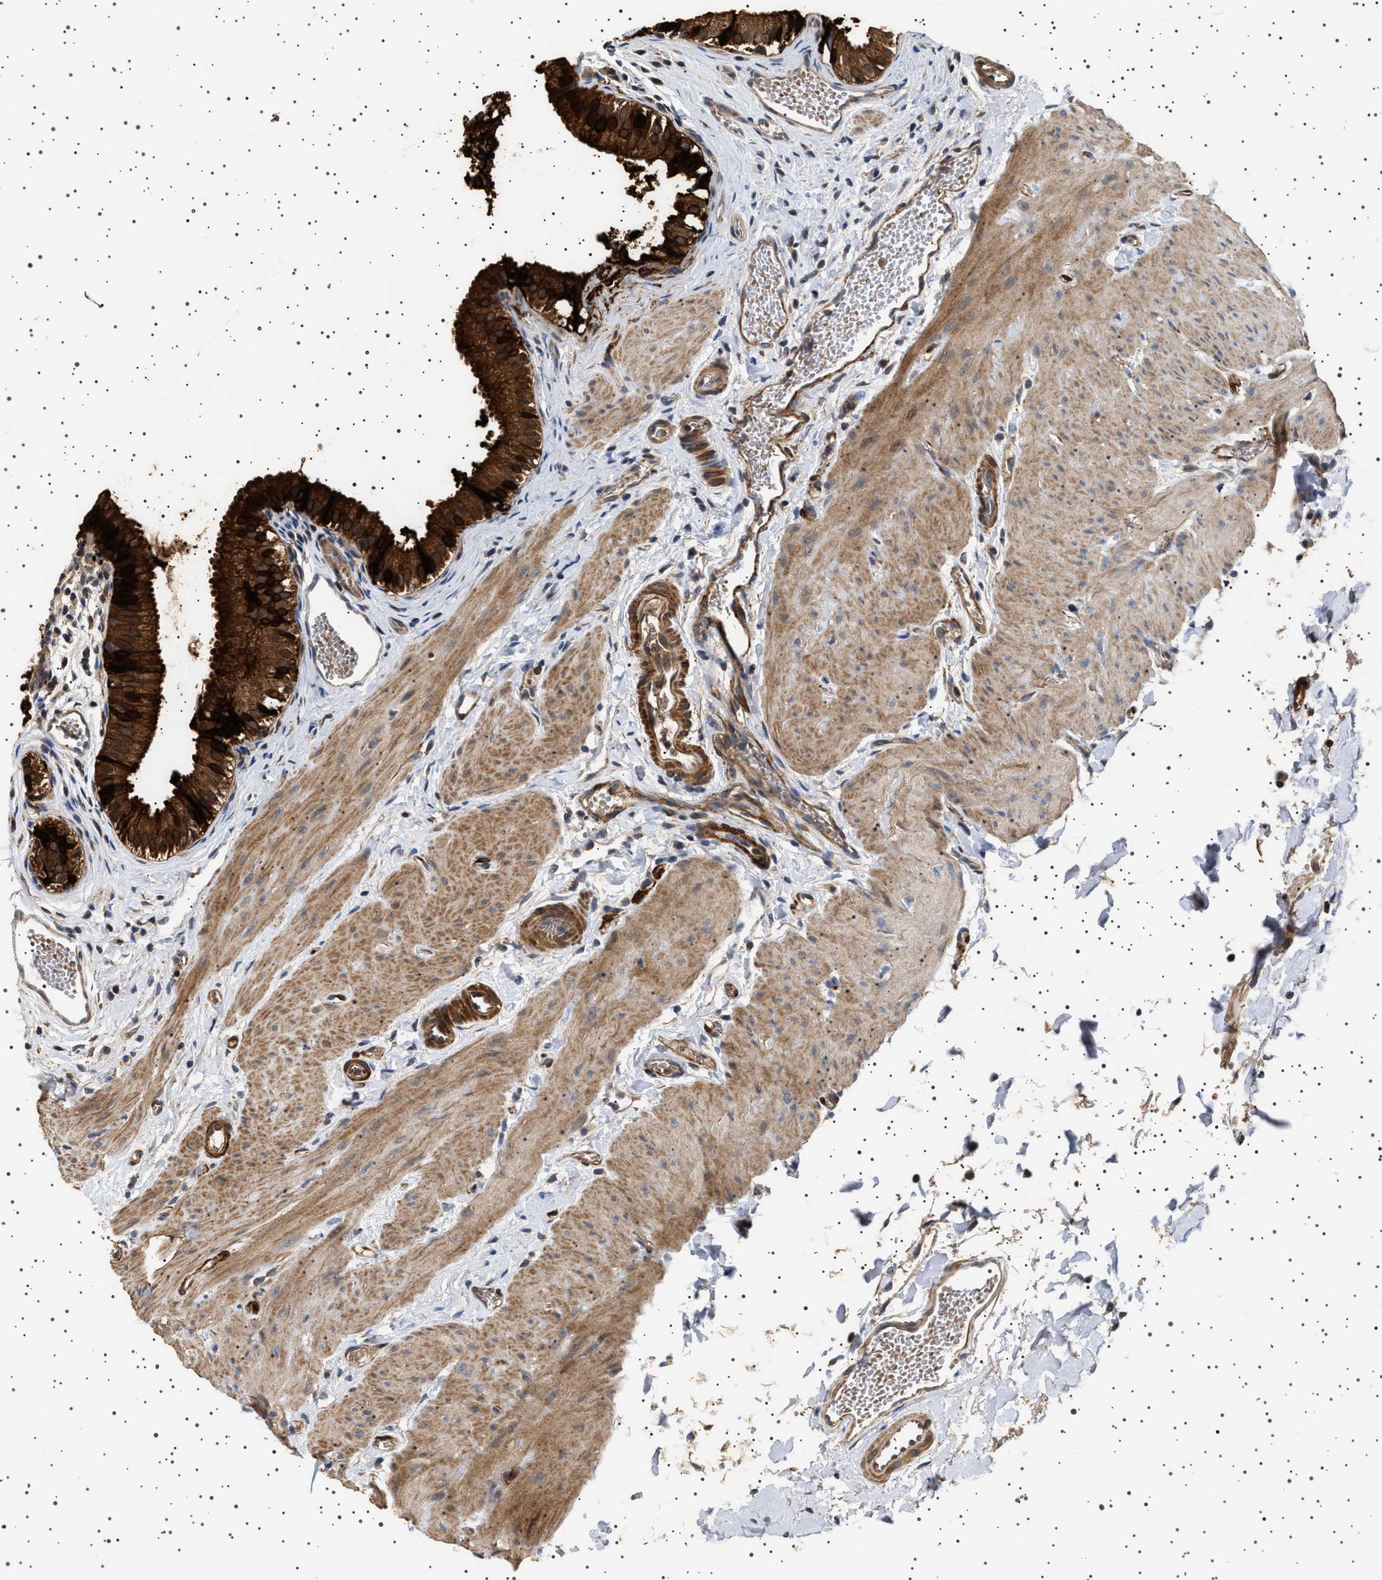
{"staining": {"intensity": "strong", "quantity": ">75%", "location": "cytoplasmic/membranous"}, "tissue": "gallbladder", "cell_type": "Glandular cells", "image_type": "normal", "snomed": [{"axis": "morphology", "description": "Normal tissue, NOS"}, {"axis": "topography", "description": "Gallbladder"}], "caption": "Immunohistochemical staining of benign gallbladder demonstrates strong cytoplasmic/membranous protein staining in about >75% of glandular cells.", "gene": "GUCY1B1", "patient": {"sex": "female", "age": 26}}